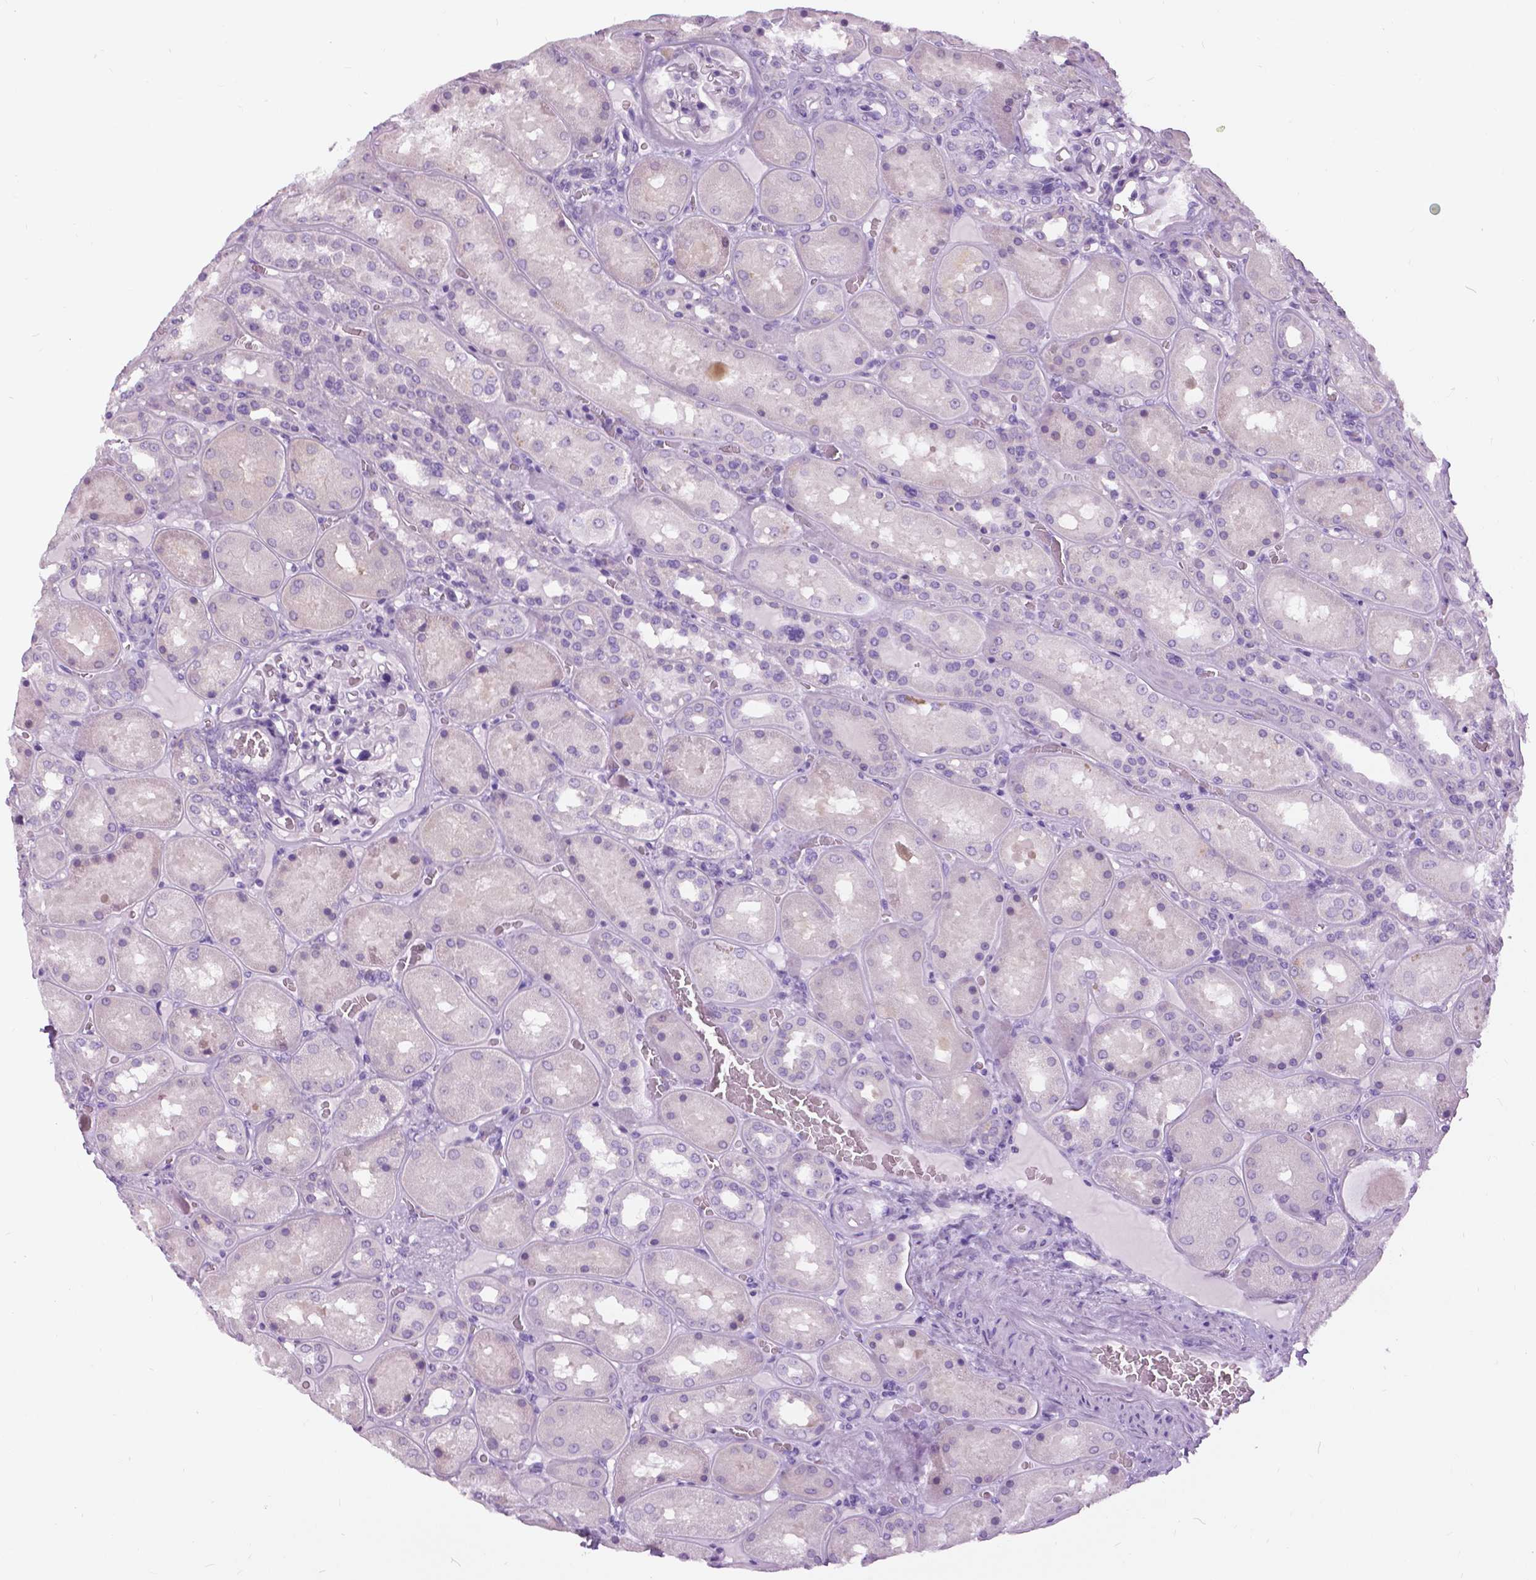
{"staining": {"intensity": "negative", "quantity": "none", "location": "none"}, "tissue": "kidney", "cell_type": "Cells in glomeruli", "image_type": "normal", "snomed": [{"axis": "morphology", "description": "Normal tissue, NOS"}, {"axis": "topography", "description": "Kidney"}], "caption": "This micrograph is of normal kidney stained with immunohistochemistry to label a protein in brown with the nuclei are counter-stained blue. There is no staining in cells in glomeruli. (Brightfield microscopy of DAB immunohistochemistry (IHC) at high magnification).", "gene": "TP53TG5", "patient": {"sex": "male", "age": 73}}